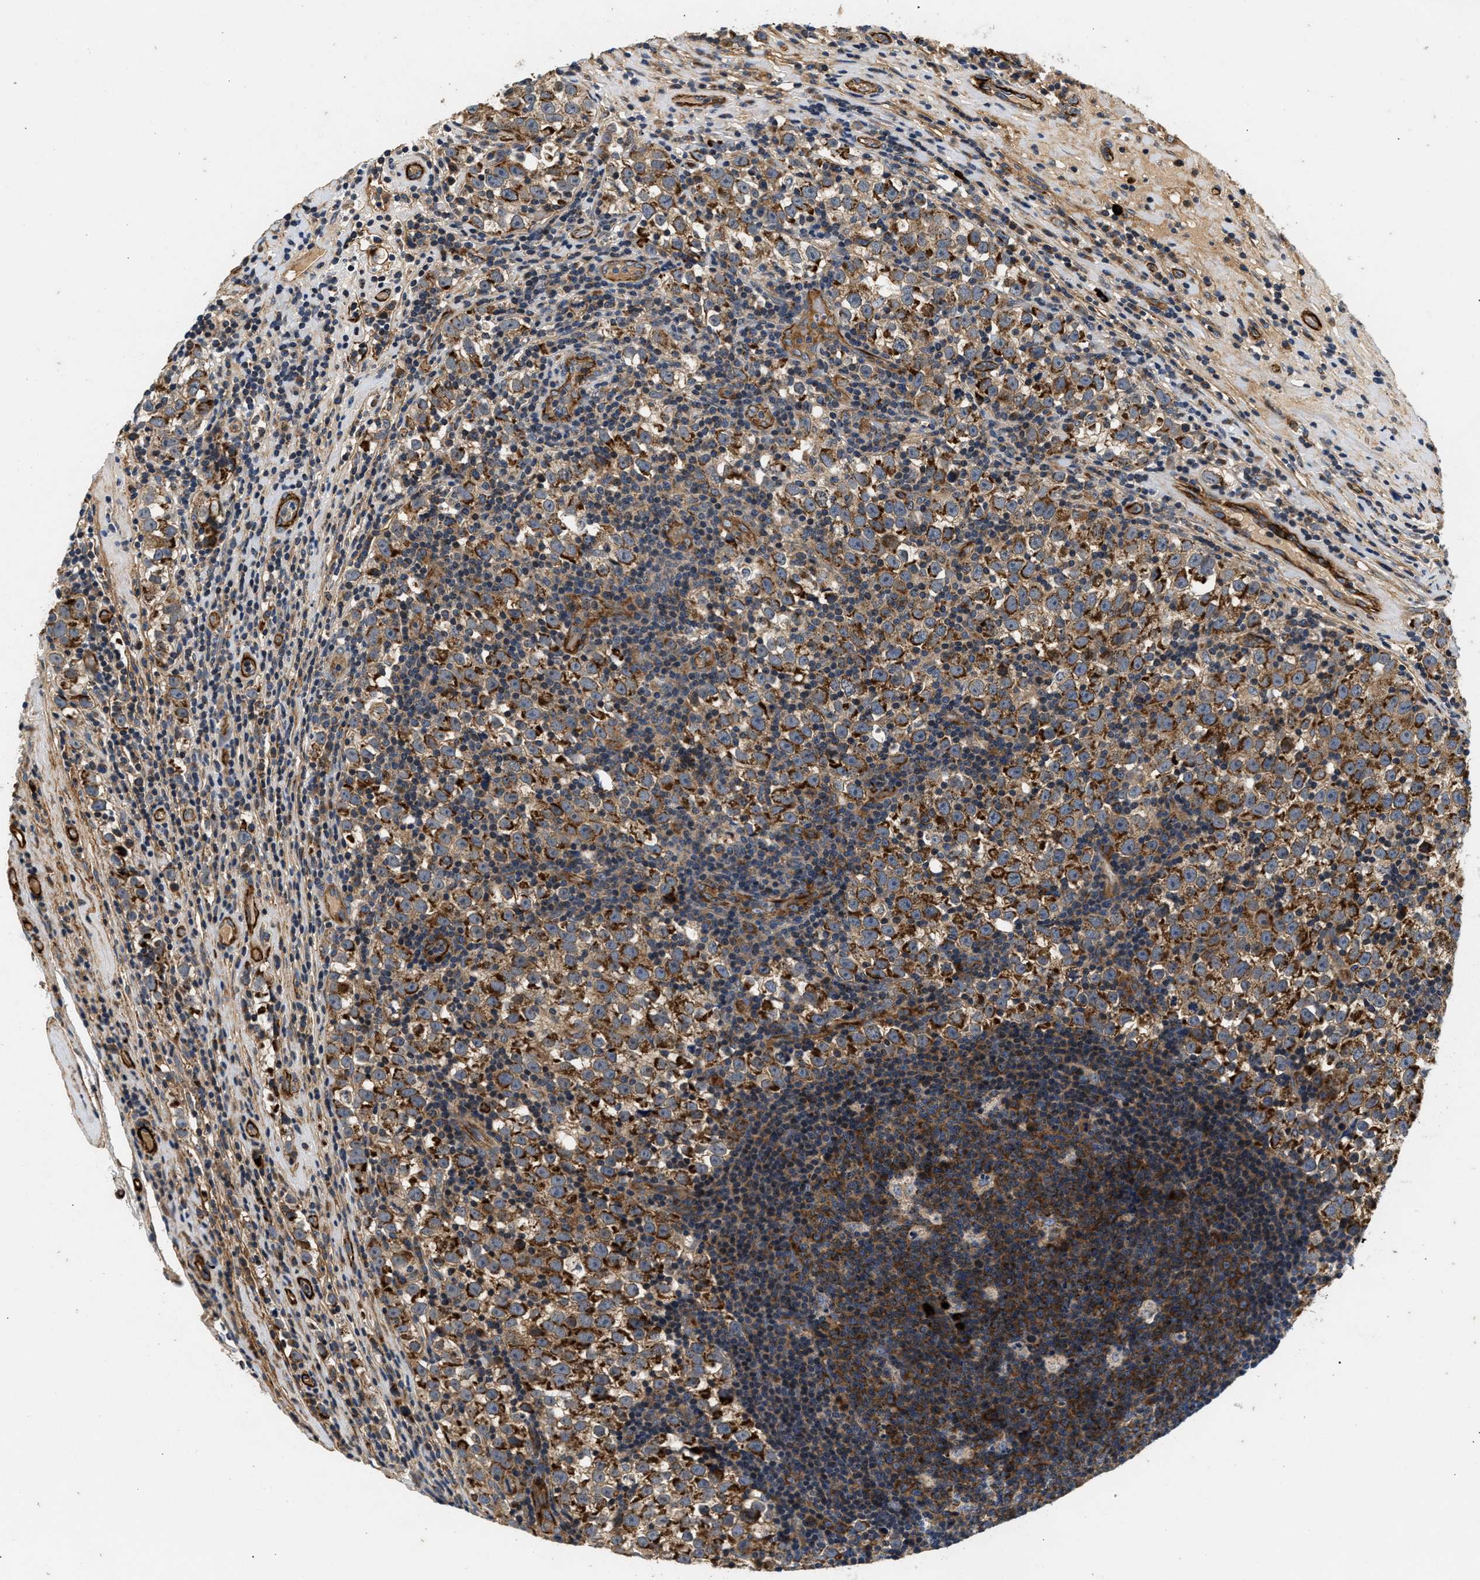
{"staining": {"intensity": "strong", "quantity": ">75%", "location": "cytoplasmic/membranous"}, "tissue": "testis cancer", "cell_type": "Tumor cells", "image_type": "cancer", "snomed": [{"axis": "morphology", "description": "Normal tissue, NOS"}, {"axis": "morphology", "description": "Seminoma, NOS"}, {"axis": "topography", "description": "Testis"}], "caption": "Strong cytoplasmic/membranous staining for a protein is appreciated in approximately >75% of tumor cells of testis cancer (seminoma) using immunohistochemistry (IHC).", "gene": "NME6", "patient": {"sex": "male", "age": 43}}